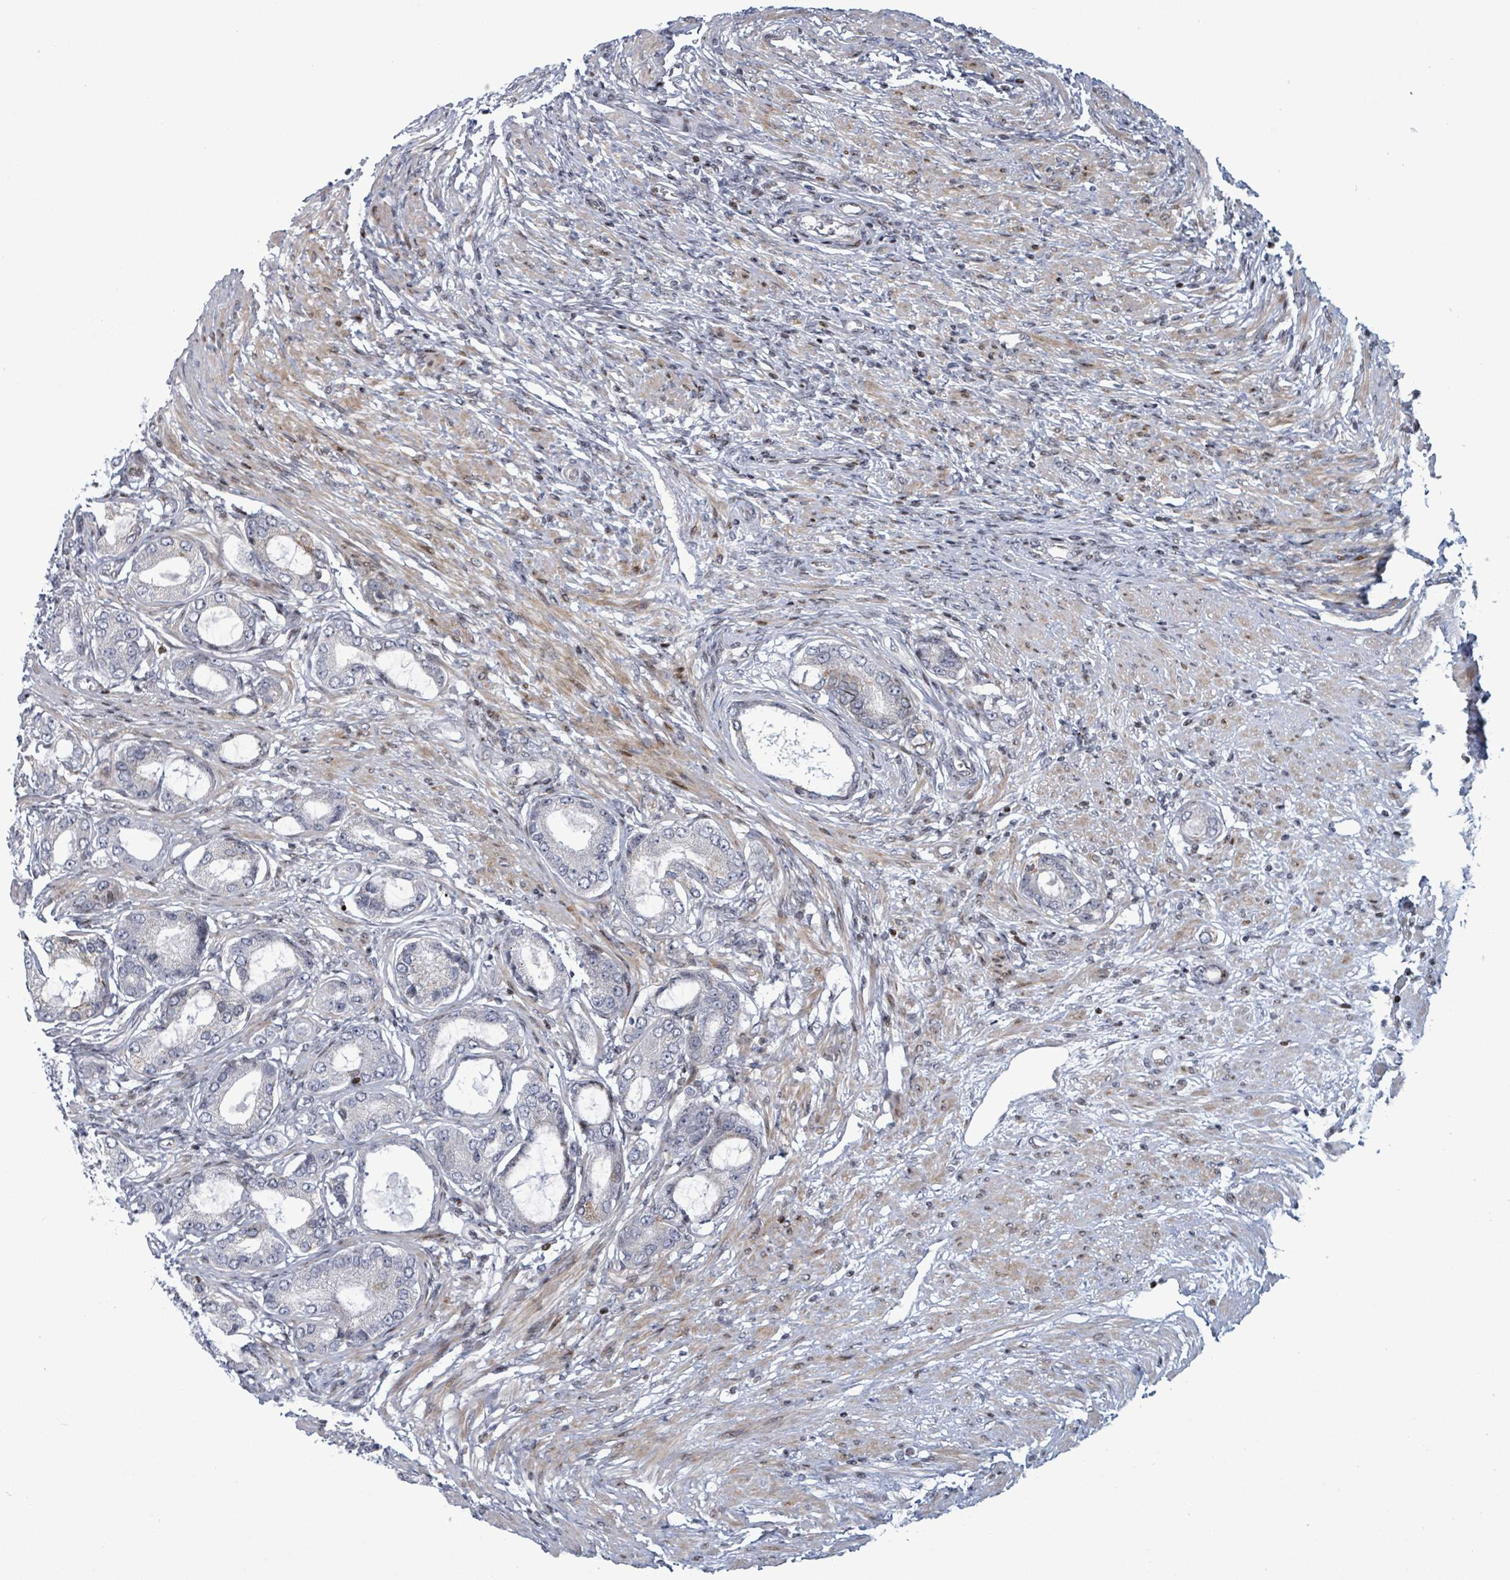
{"staining": {"intensity": "negative", "quantity": "none", "location": "none"}, "tissue": "prostate cancer", "cell_type": "Tumor cells", "image_type": "cancer", "snomed": [{"axis": "morphology", "description": "Adenocarcinoma, High grade"}, {"axis": "topography", "description": "Prostate"}], "caption": "Immunohistochemical staining of prostate cancer (high-grade adenocarcinoma) reveals no significant staining in tumor cells.", "gene": "FNDC4", "patient": {"sex": "male", "age": 69}}